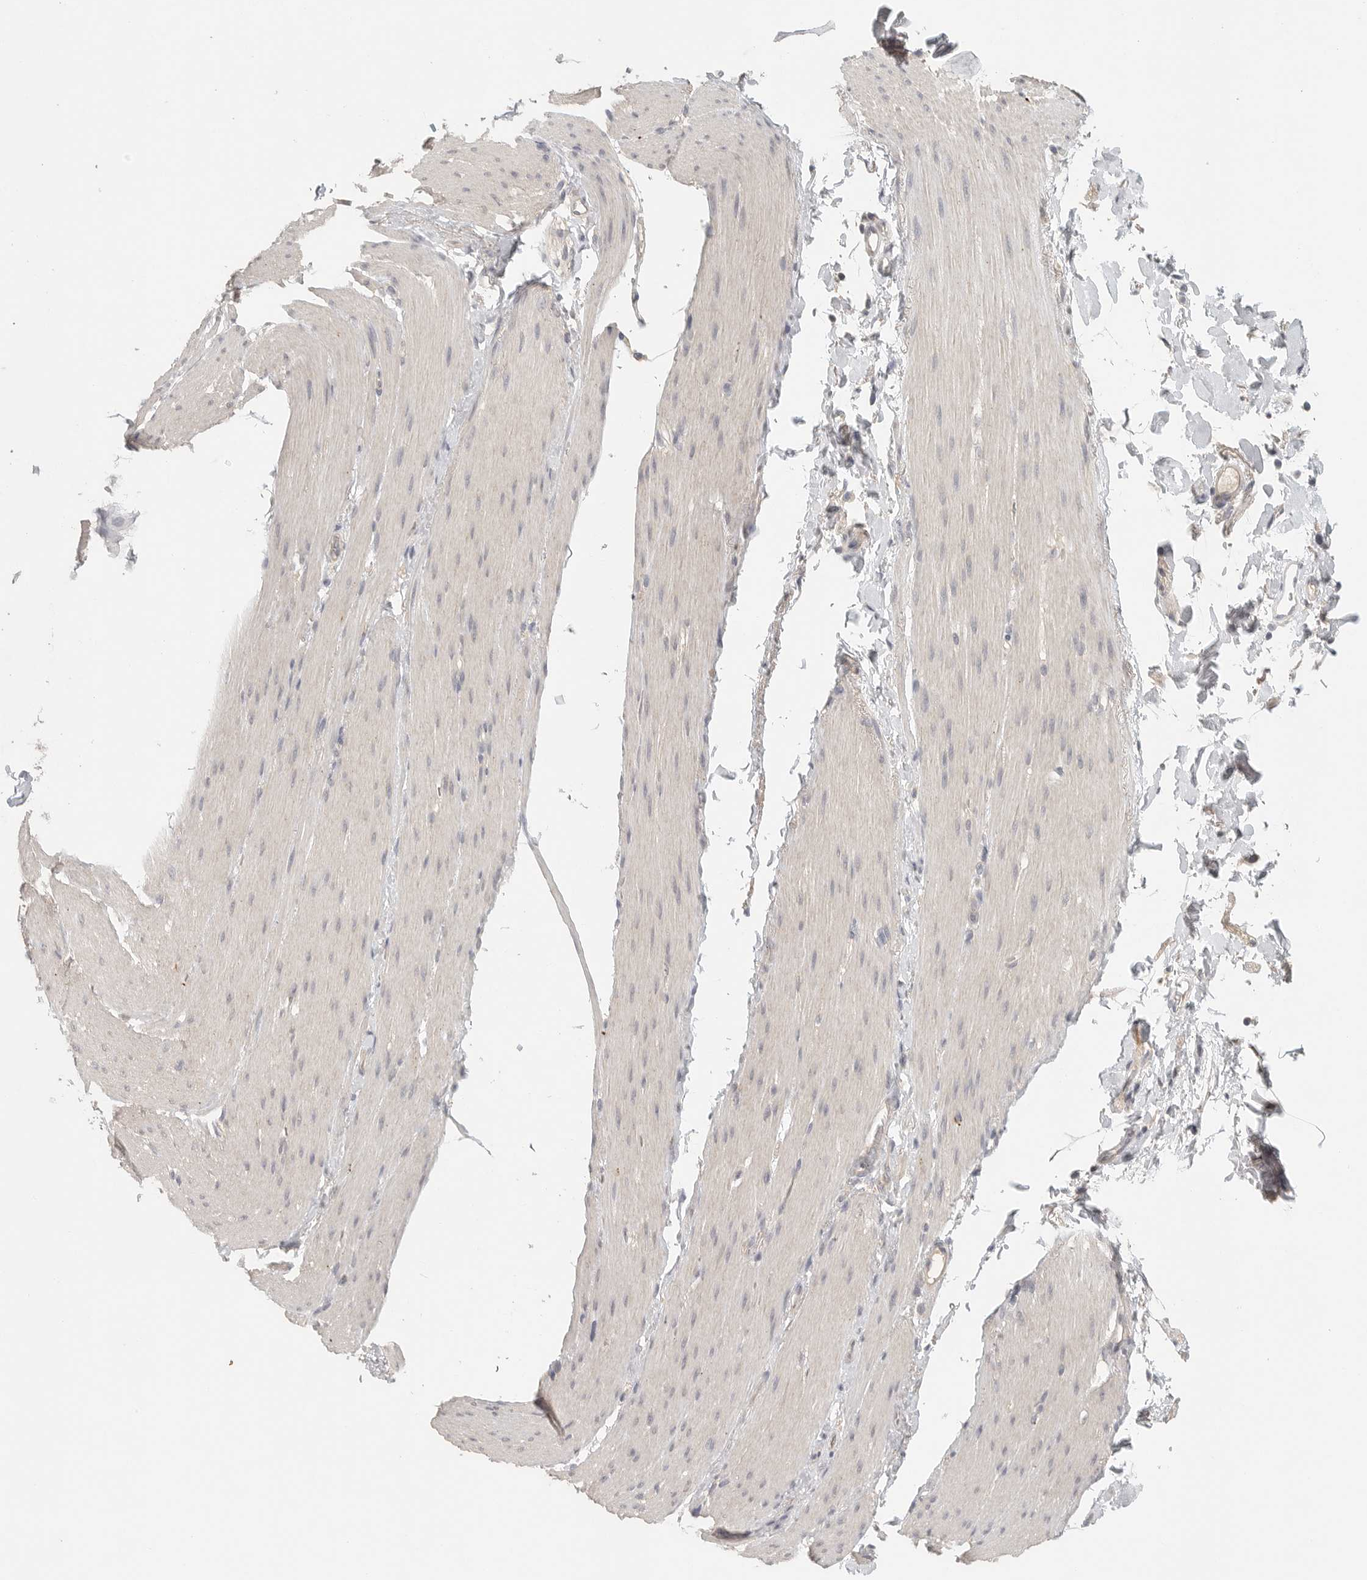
{"staining": {"intensity": "negative", "quantity": "none", "location": "none"}, "tissue": "smooth muscle", "cell_type": "Smooth muscle cells", "image_type": "normal", "snomed": [{"axis": "morphology", "description": "Normal tissue, NOS"}, {"axis": "topography", "description": "Smooth muscle"}, {"axis": "topography", "description": "Small intestine"}], "caption": "There is no significant expression in smooth muscle cells of smooth muscle. Brightfield microscopy of IHC stained with DAB (brown) and hematoxylin (blue), captured at high magnification.", "gene": "HDAC6", "patient": {"sex": "female", "age": 84}}